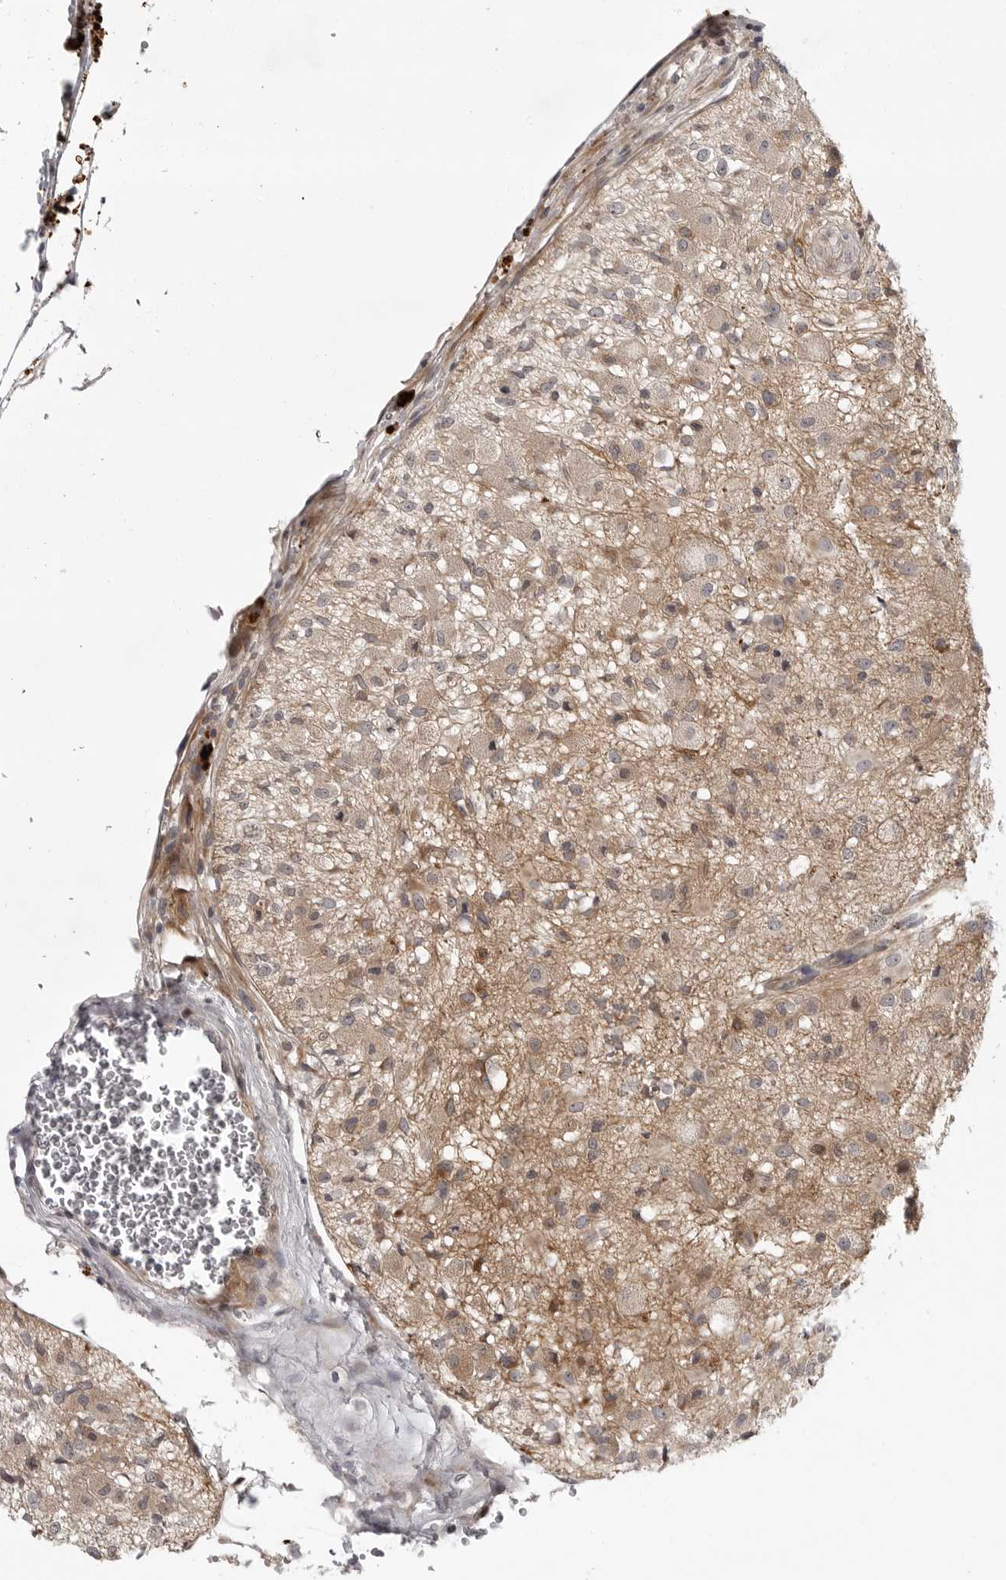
{"staining": {"intensity": "negative", "quantity": "none", "location": "none"}, "tissue": "glioma", "cell_type": "Tumor cells", "image_type": "cancer", "snomed": [{"axis": "morphology", "description": "Normal tissue, NOS"}, {"axis": "morphology", "description": "Glioma, malignant, High grade"}, {"axis": "topography", "description": "Cerebral cortex"}], "caption": "Immunohistochemical staining of malignant glioma (high-grade) shows no significant staining in tumor cells.", "gene": "CD300LD", "patient": {"sex": "male", "age": 77}}